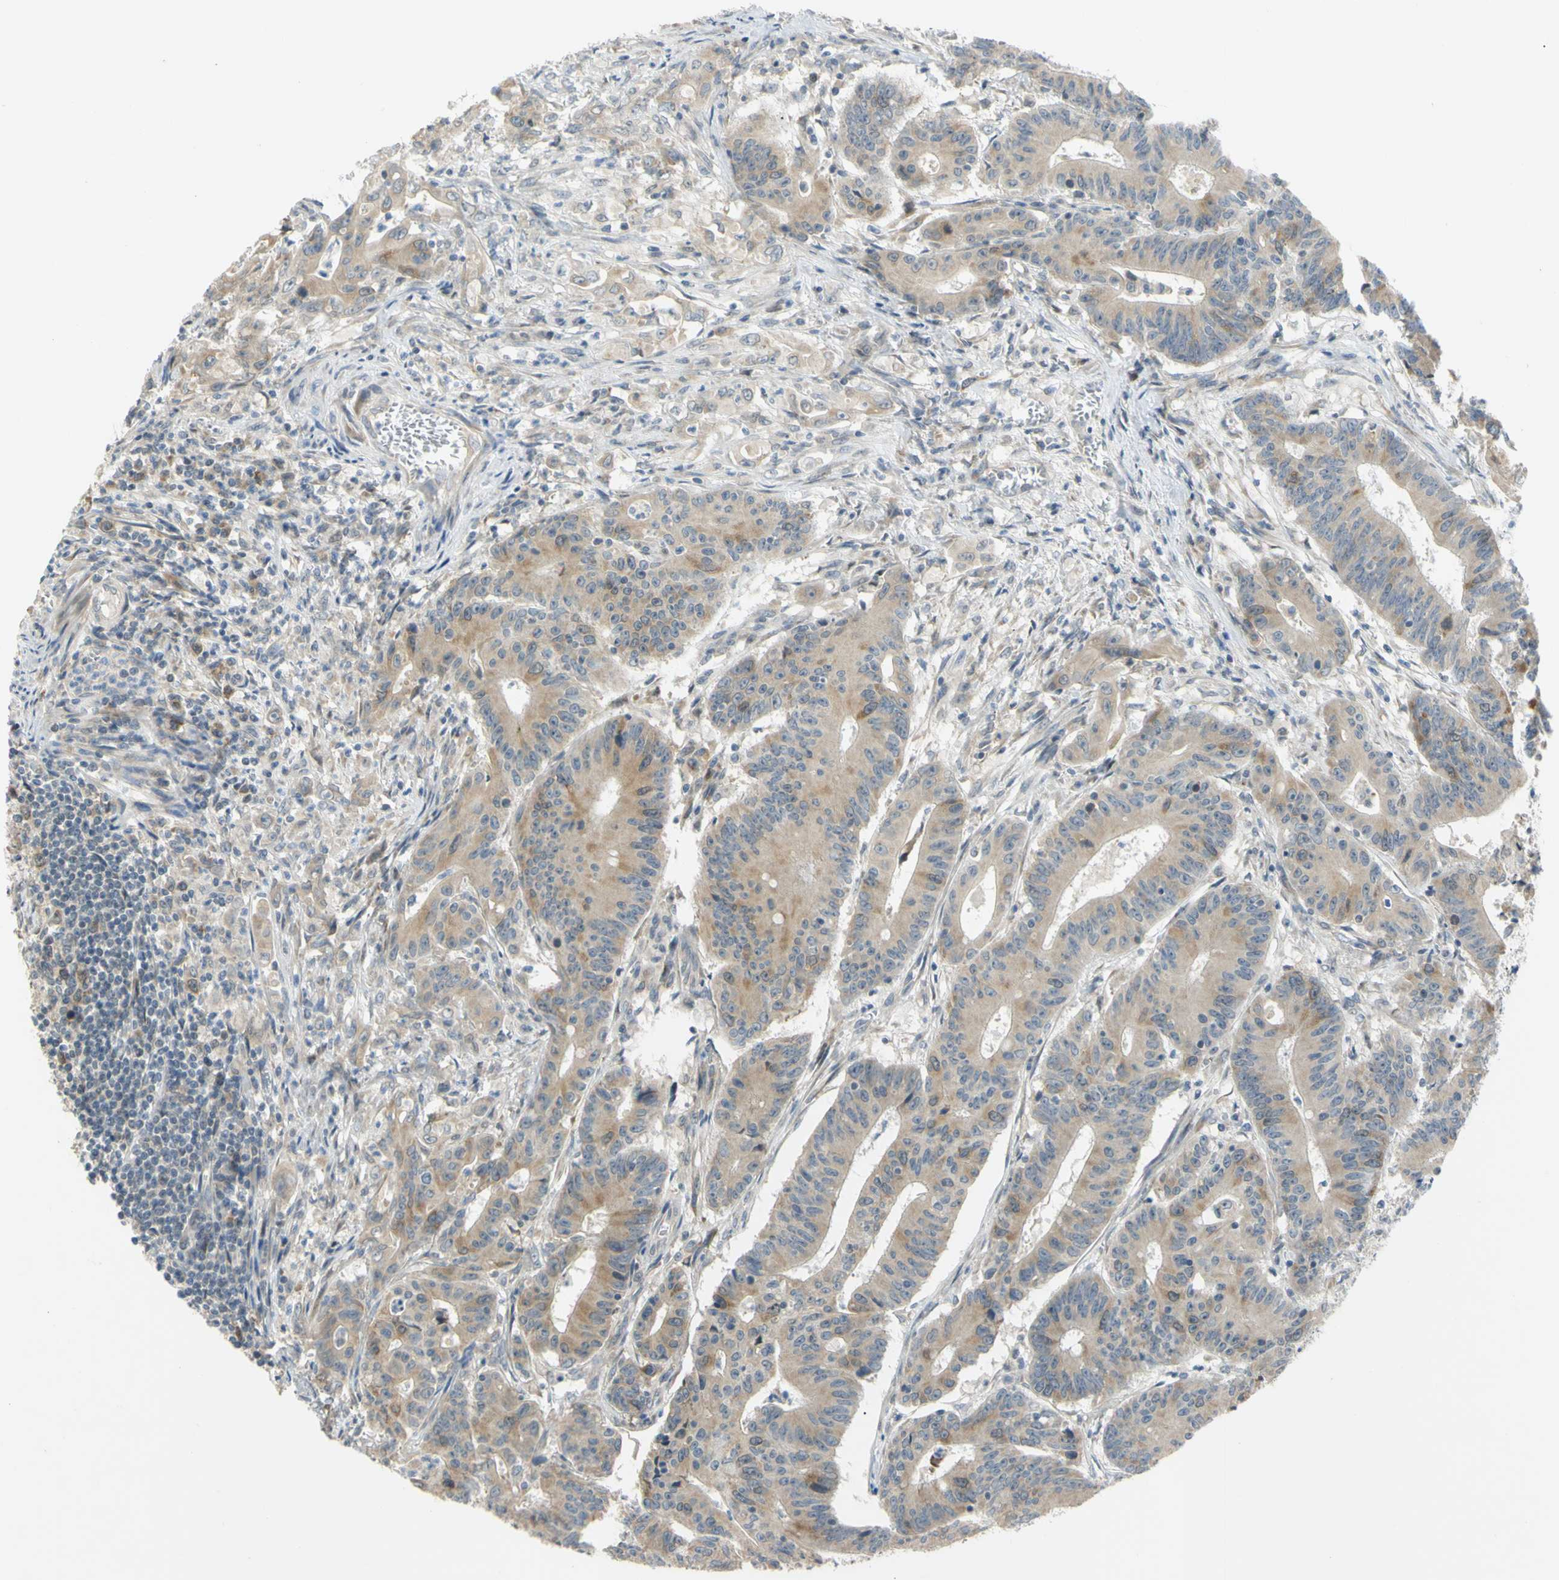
{"staining": {"intensity": "moderate", "quantity": ">75%", "location": "cytoplasmic/membranous"}, "tissue": "colorectal cancer", "cell_type": "Tumor cells", "image_type": "cancer", "snomed": [{"axis": "morphology", "description": "Adenocarcinoma, NOS"}, {"axis": "topography", "description": "Colon"}], "caption": "About >75% of tumor cells in human colorectal adenocarcinoma display moderate cytoplasmic/membranous protein staining as visualized by brown immunohistochemical staining.", "gene": "CCNB2", "patient": {"sex": "male", "age": 45}}